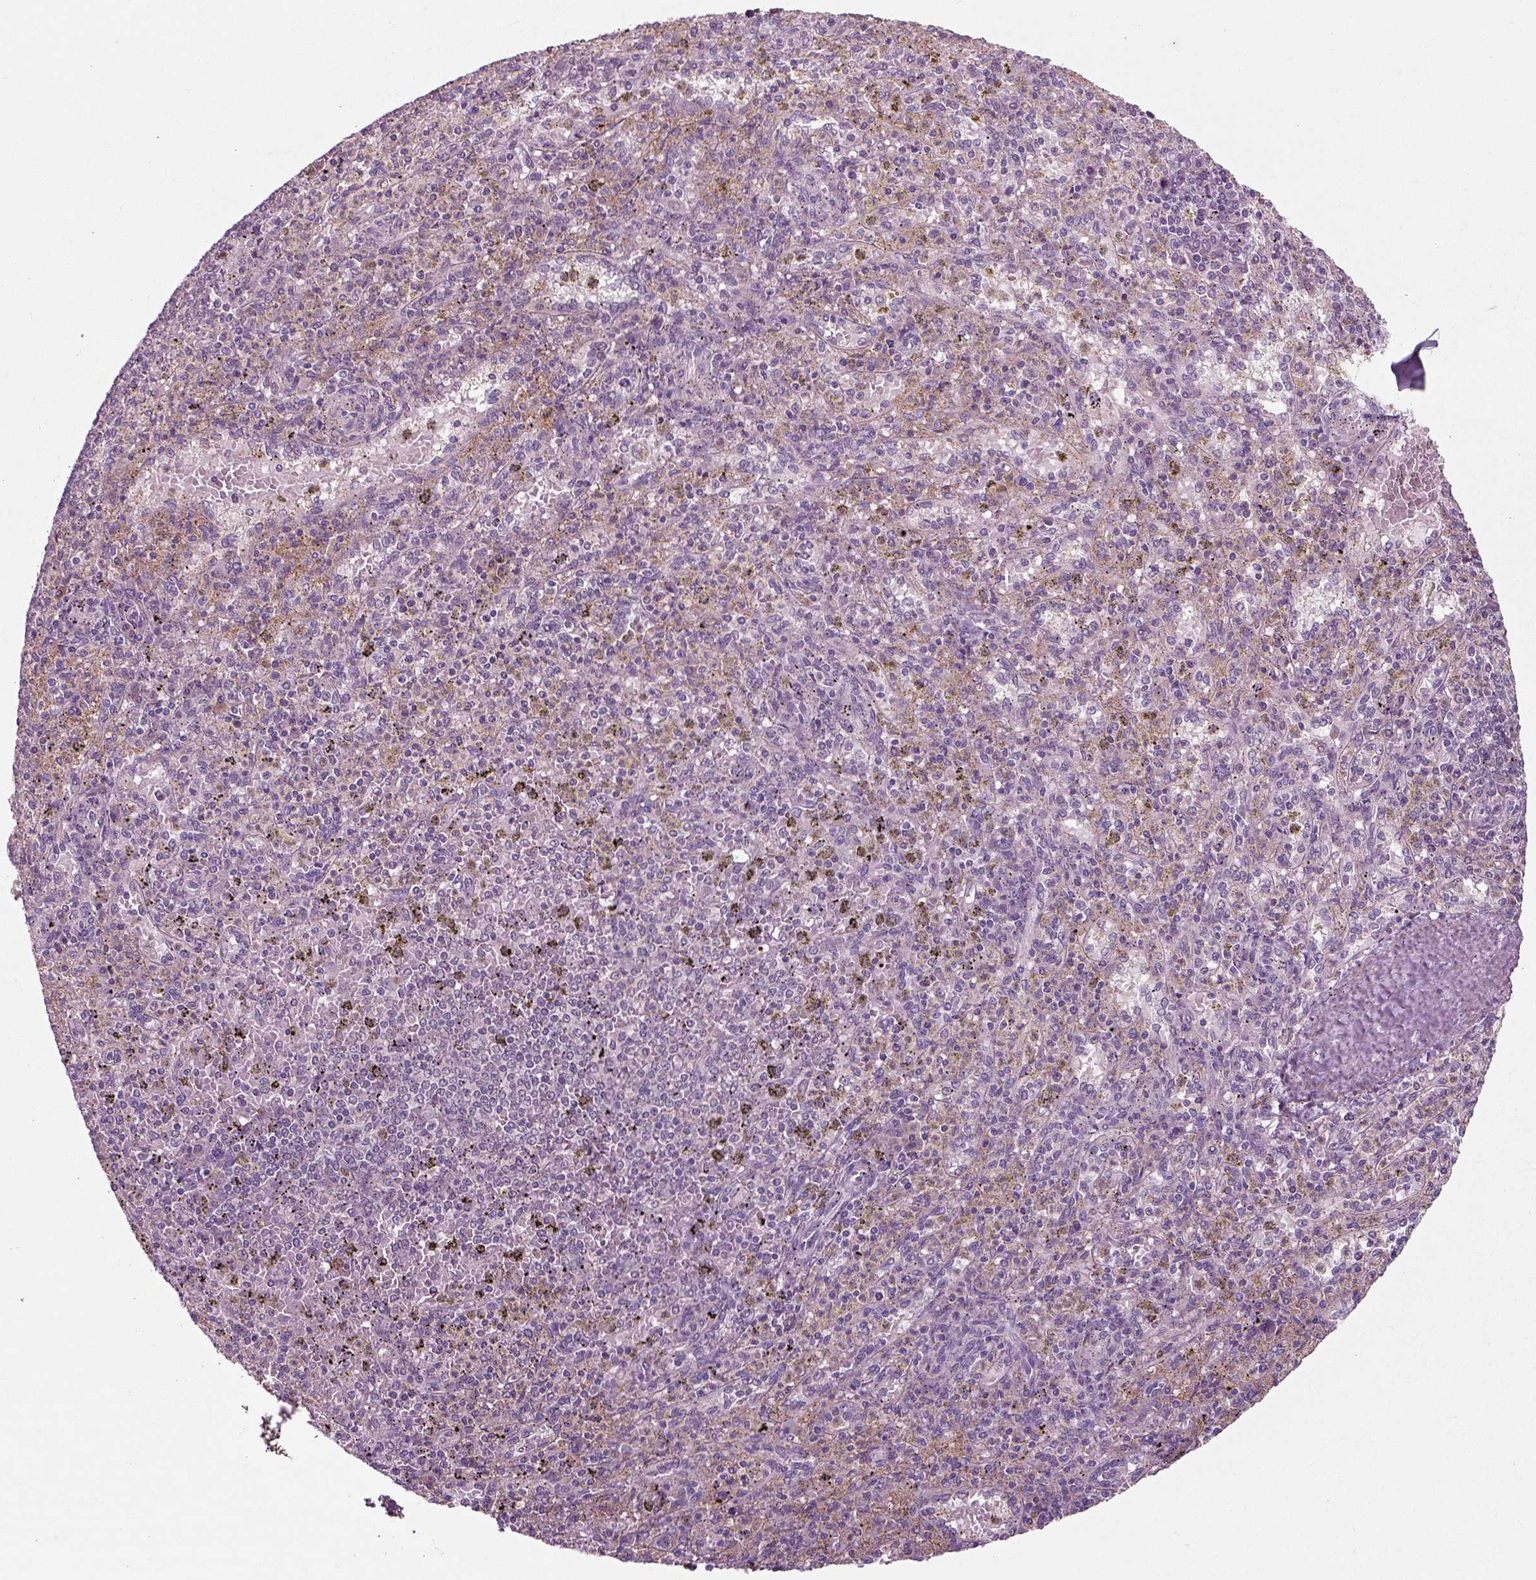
{"staining": {"intensity": "negative", "quantity": "none", "location": "none"}, "tissue": "spleen", "cell_type": "Cells in red pulp", "image_type": "normal", "snomed": [{"axis": "morphology", "description": "Normal tissue, NOS"}, {"axis": "topography", "description": "Spleen"}], "caption": "Immunohistochemical staining of normal spleen reveals no significant positivity in cells in red pulp.", "gene": "RND2", "patient": {"sex": "male", "age": 60}}